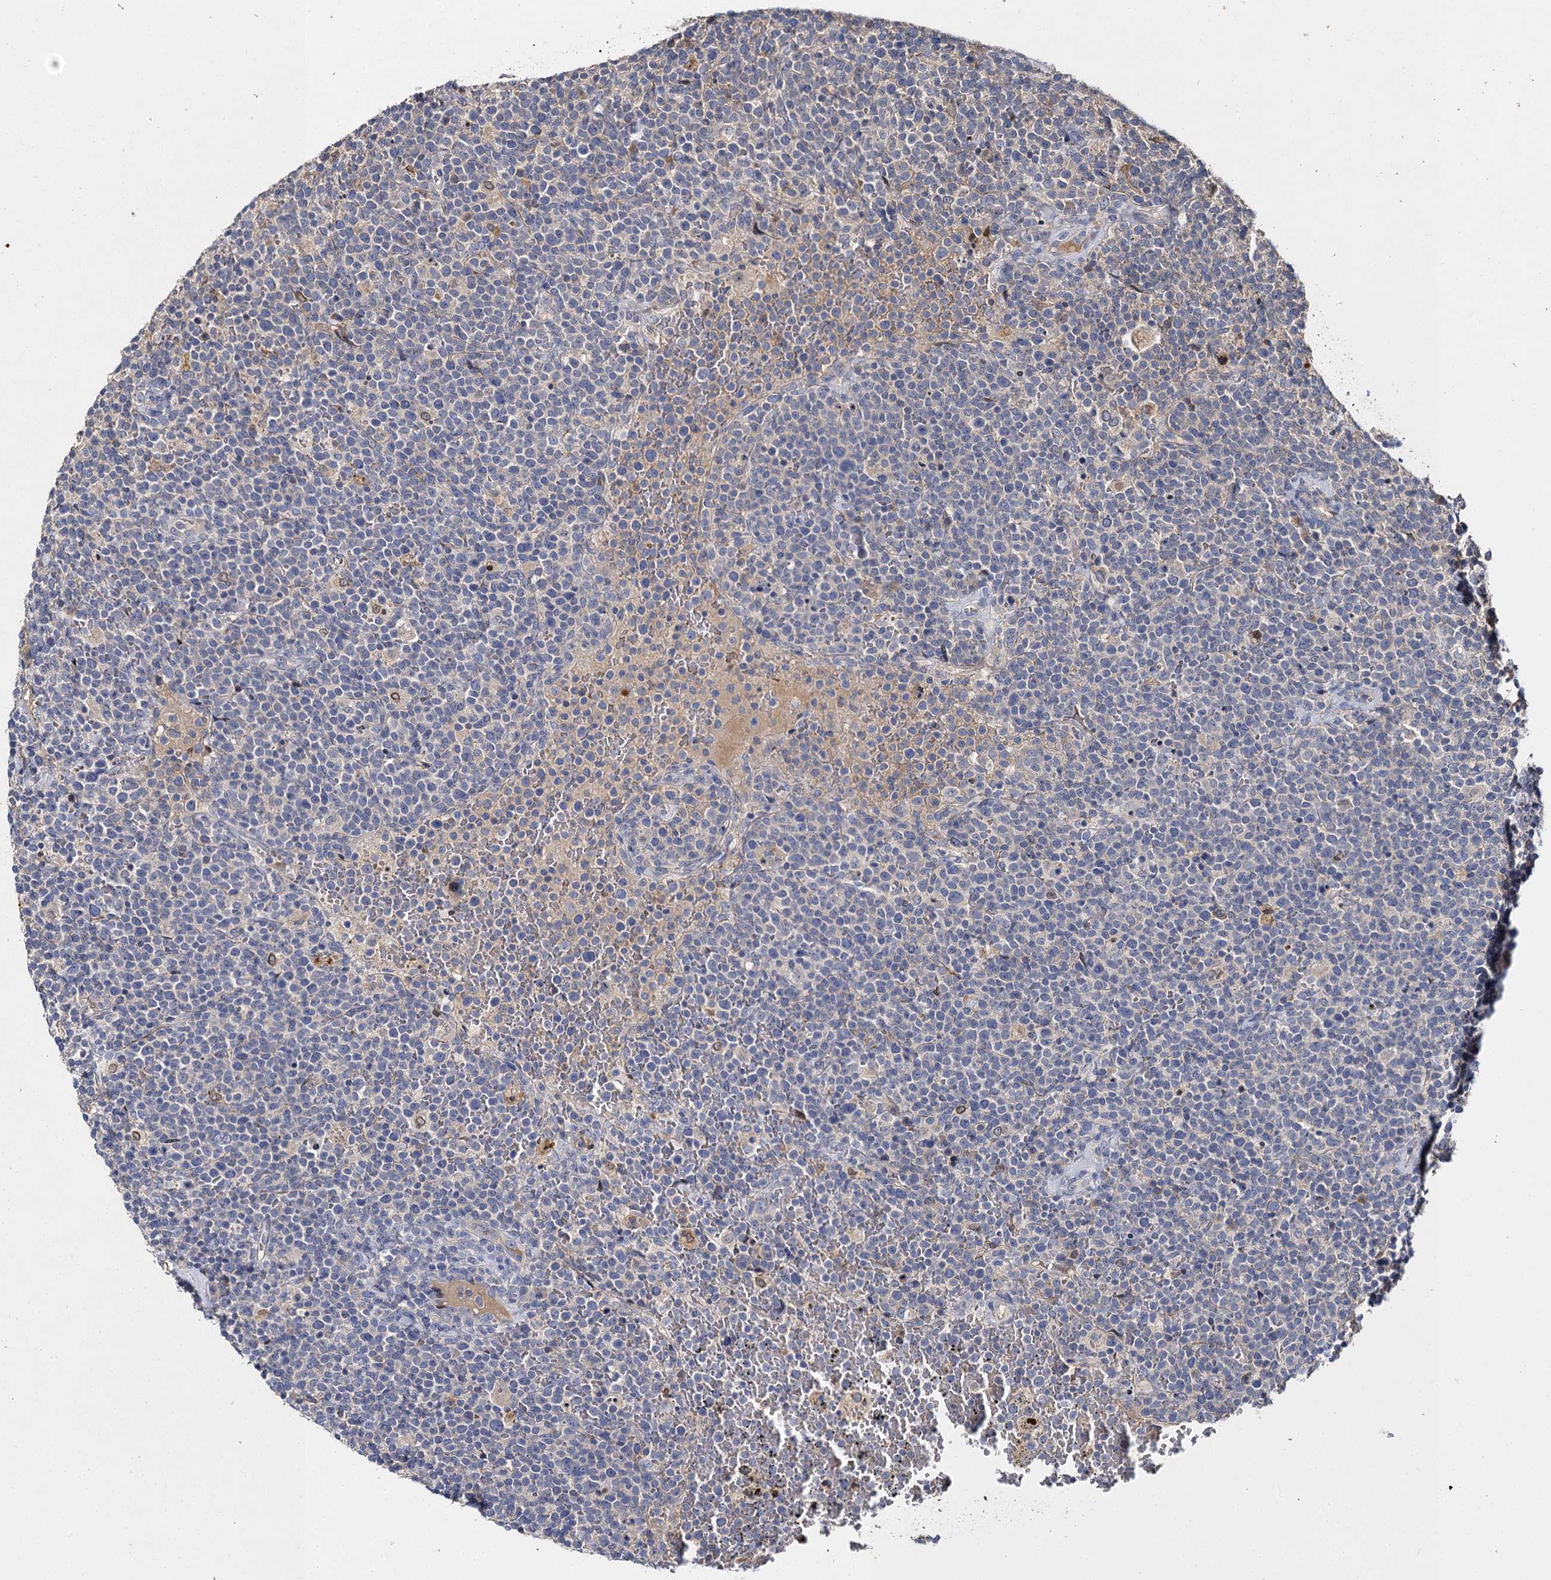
{"staining": {"intensity": "negative", "quantity": "none", "location": "none"}, "tissue": "lymphoma", "cell_type": "Tumor cells", "image_type": "cancer", "snomed": [{"axis": "morphology", "description": "Malignant lymphoma, non-Hodgkin's type, High grade"}, {"axis": "topography", "description": "Lymph node"}], "caption": "The image demonstrates no staining of tumor cells in malignant lymphoma, non-Hodgkin's type (high-grade). (DAB (3,3'-diaminobenzidine) immunohistochemistry (IHC) with hematoxylin counter stain).", "gene": "SLC11A2", "patient": {"sex": "male", "age": 61}}